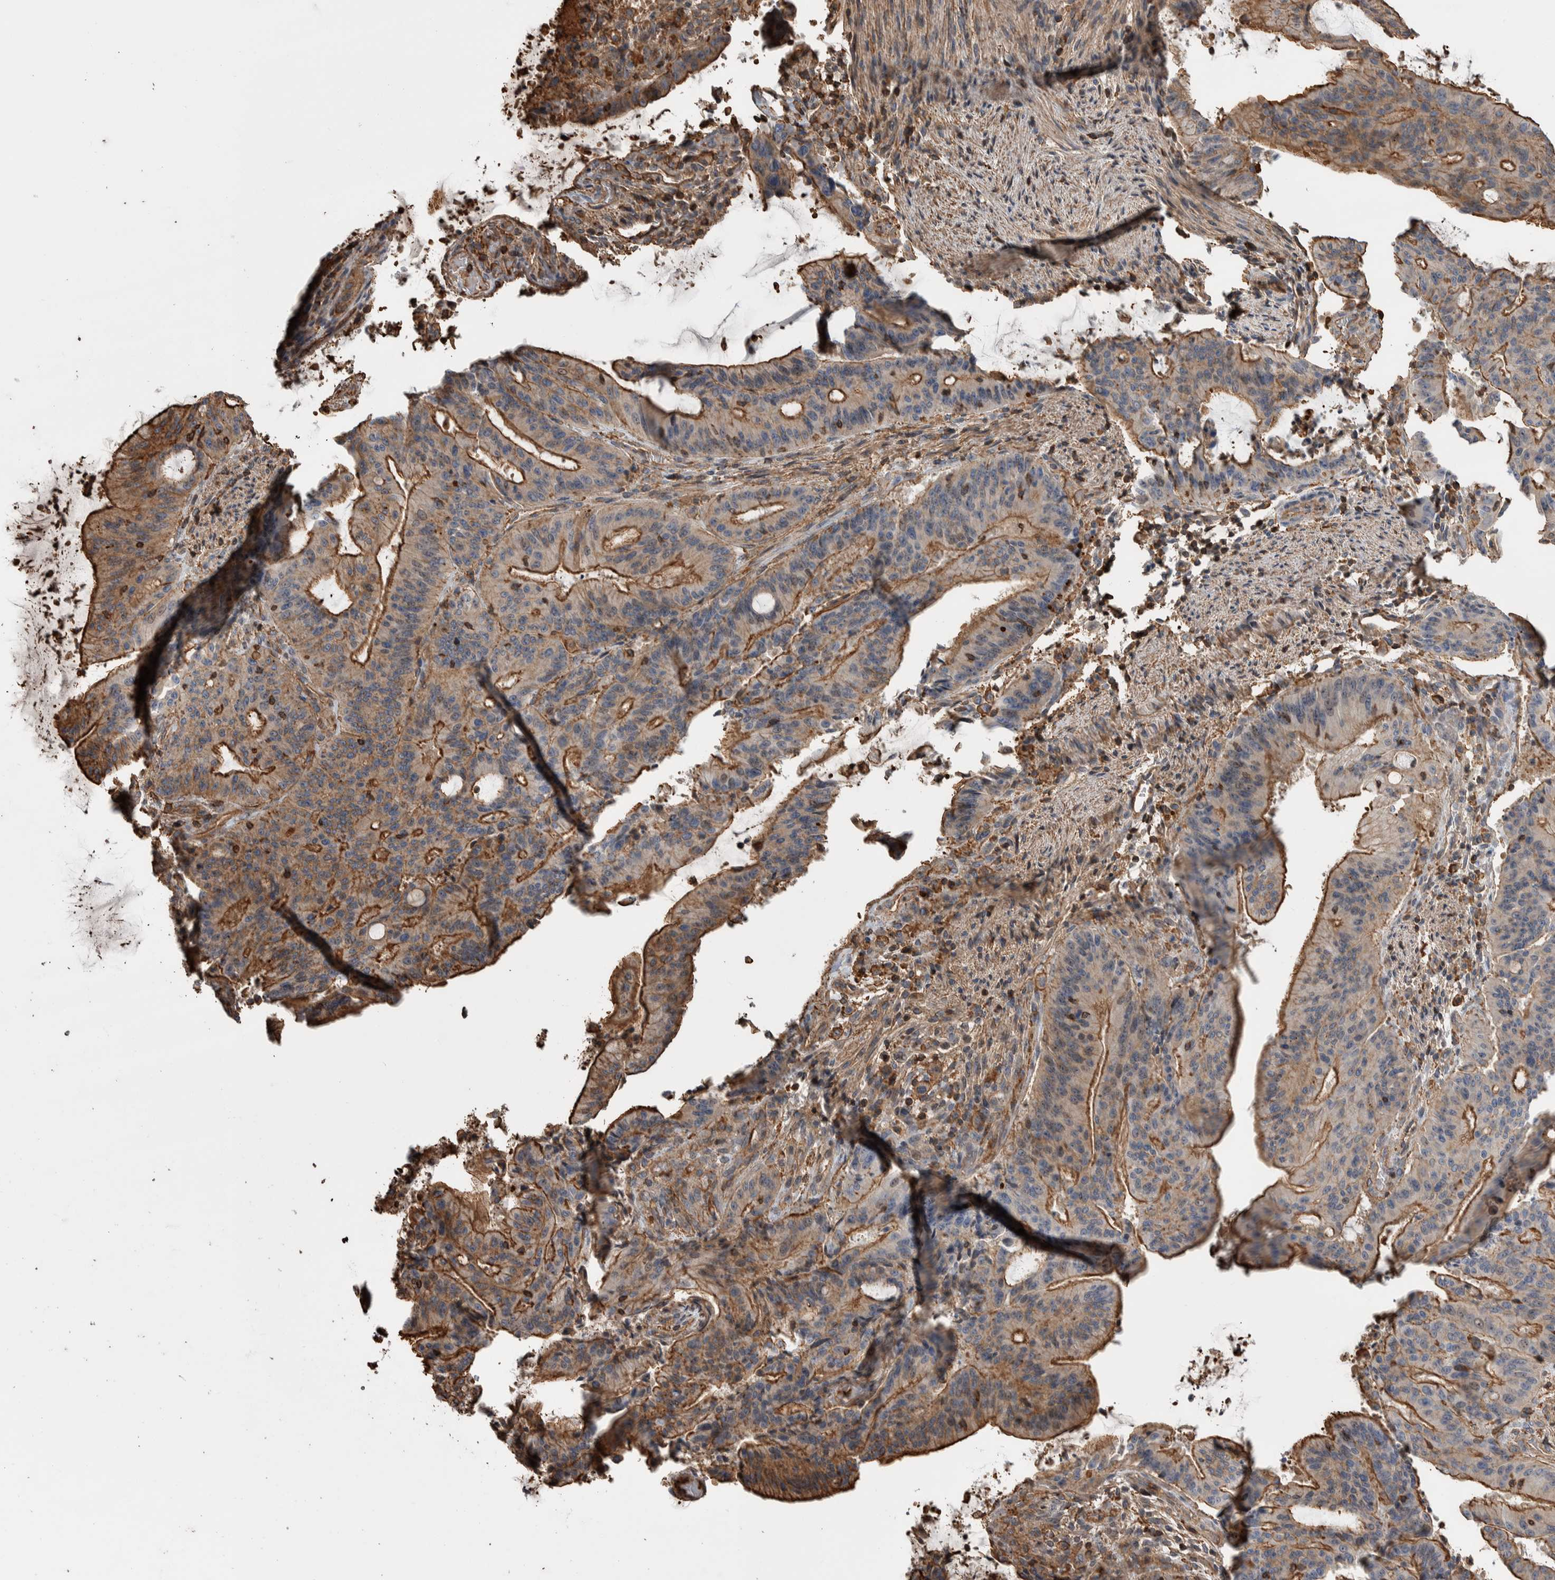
{"staining": {"intensity": "moderate", "quantity": ">75%", "location": "cytoplasmic/membranous"}, "tissue": "liver cancer", "cell_type": "Tumor cells", "image_type": "cancer", "snomed": [{"axis": "morphology", "description": "Normal tissue, NOS"}, {"axis": "morphology", "description": "Cholangiocarcinoma"}, {"axis": "topography", "description": "Liver"}, {"axis": "topography", "description": "Peripheral nerve tissue"}], "caption": "Immunohistochemistry of human liver cholangiocarcinoma displays medium levels of moderate cytoplasmic/membranous positivity in approximately >75% of tumor cells.", "gene": "ENPP2", "patient": {"sex": "female", "age": 73}}